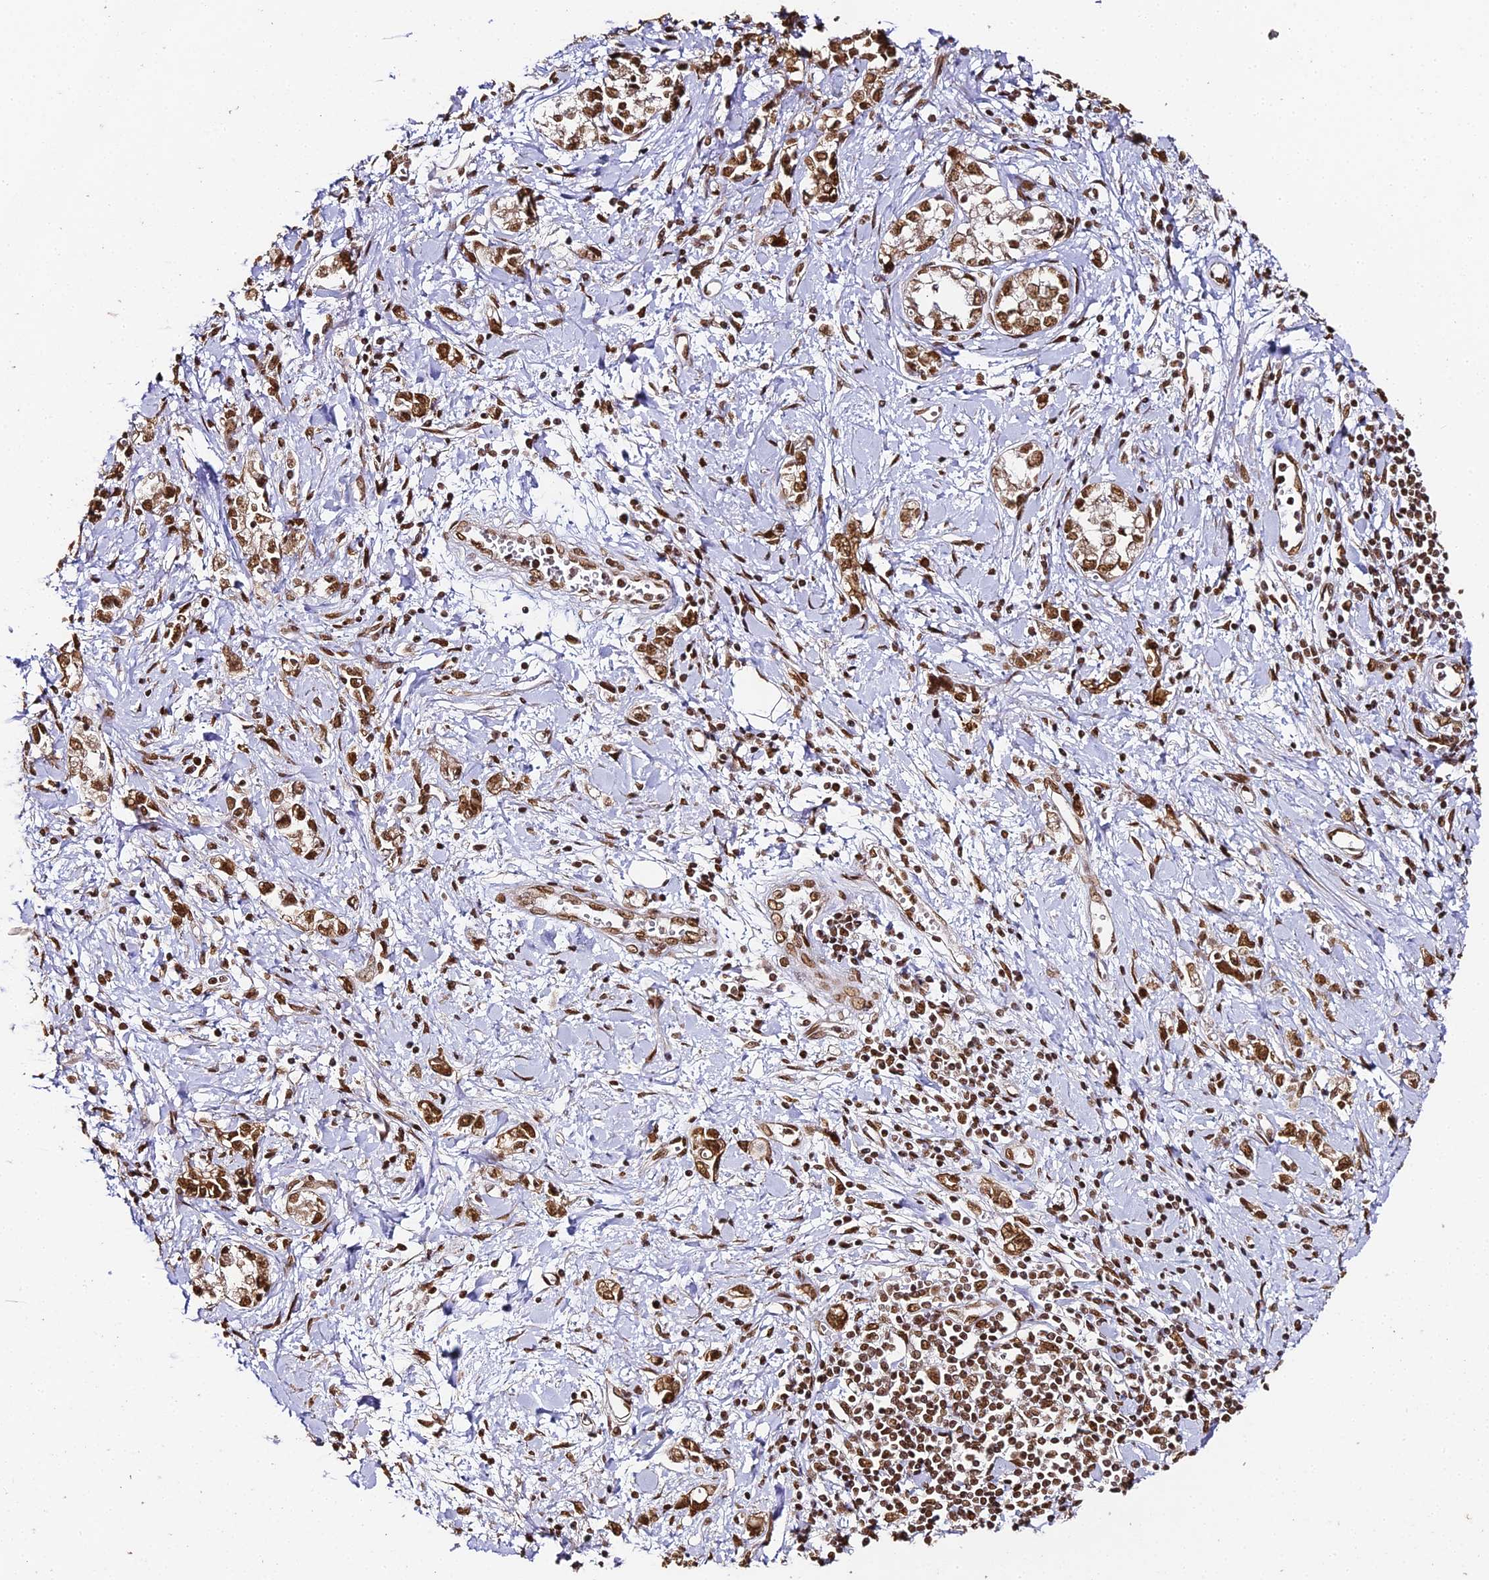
{"staining": {"intensity": "moderate", "quantity": ">75%", "location": "cytoplasmic/membranous,nuclear"}, "tissue": "stomach cancer", "cell_type": "Tumor cells", "image_type": "cancer", "snomed": [{"axis": "morphology", "description": "Adenocarcinoma, NOS"}, {"axis": "topography", "description": "Stomach"}], "caption": "There is medium levels of moderate cytoplasmic/membranous and nuclear expression in tumor cells of adenocarcinoma (stomach), as demonstrated by immunohistochemical staining (brown color).", "gene": "HNRNPA1", "patient": {"sex": "female", "age": 76}}